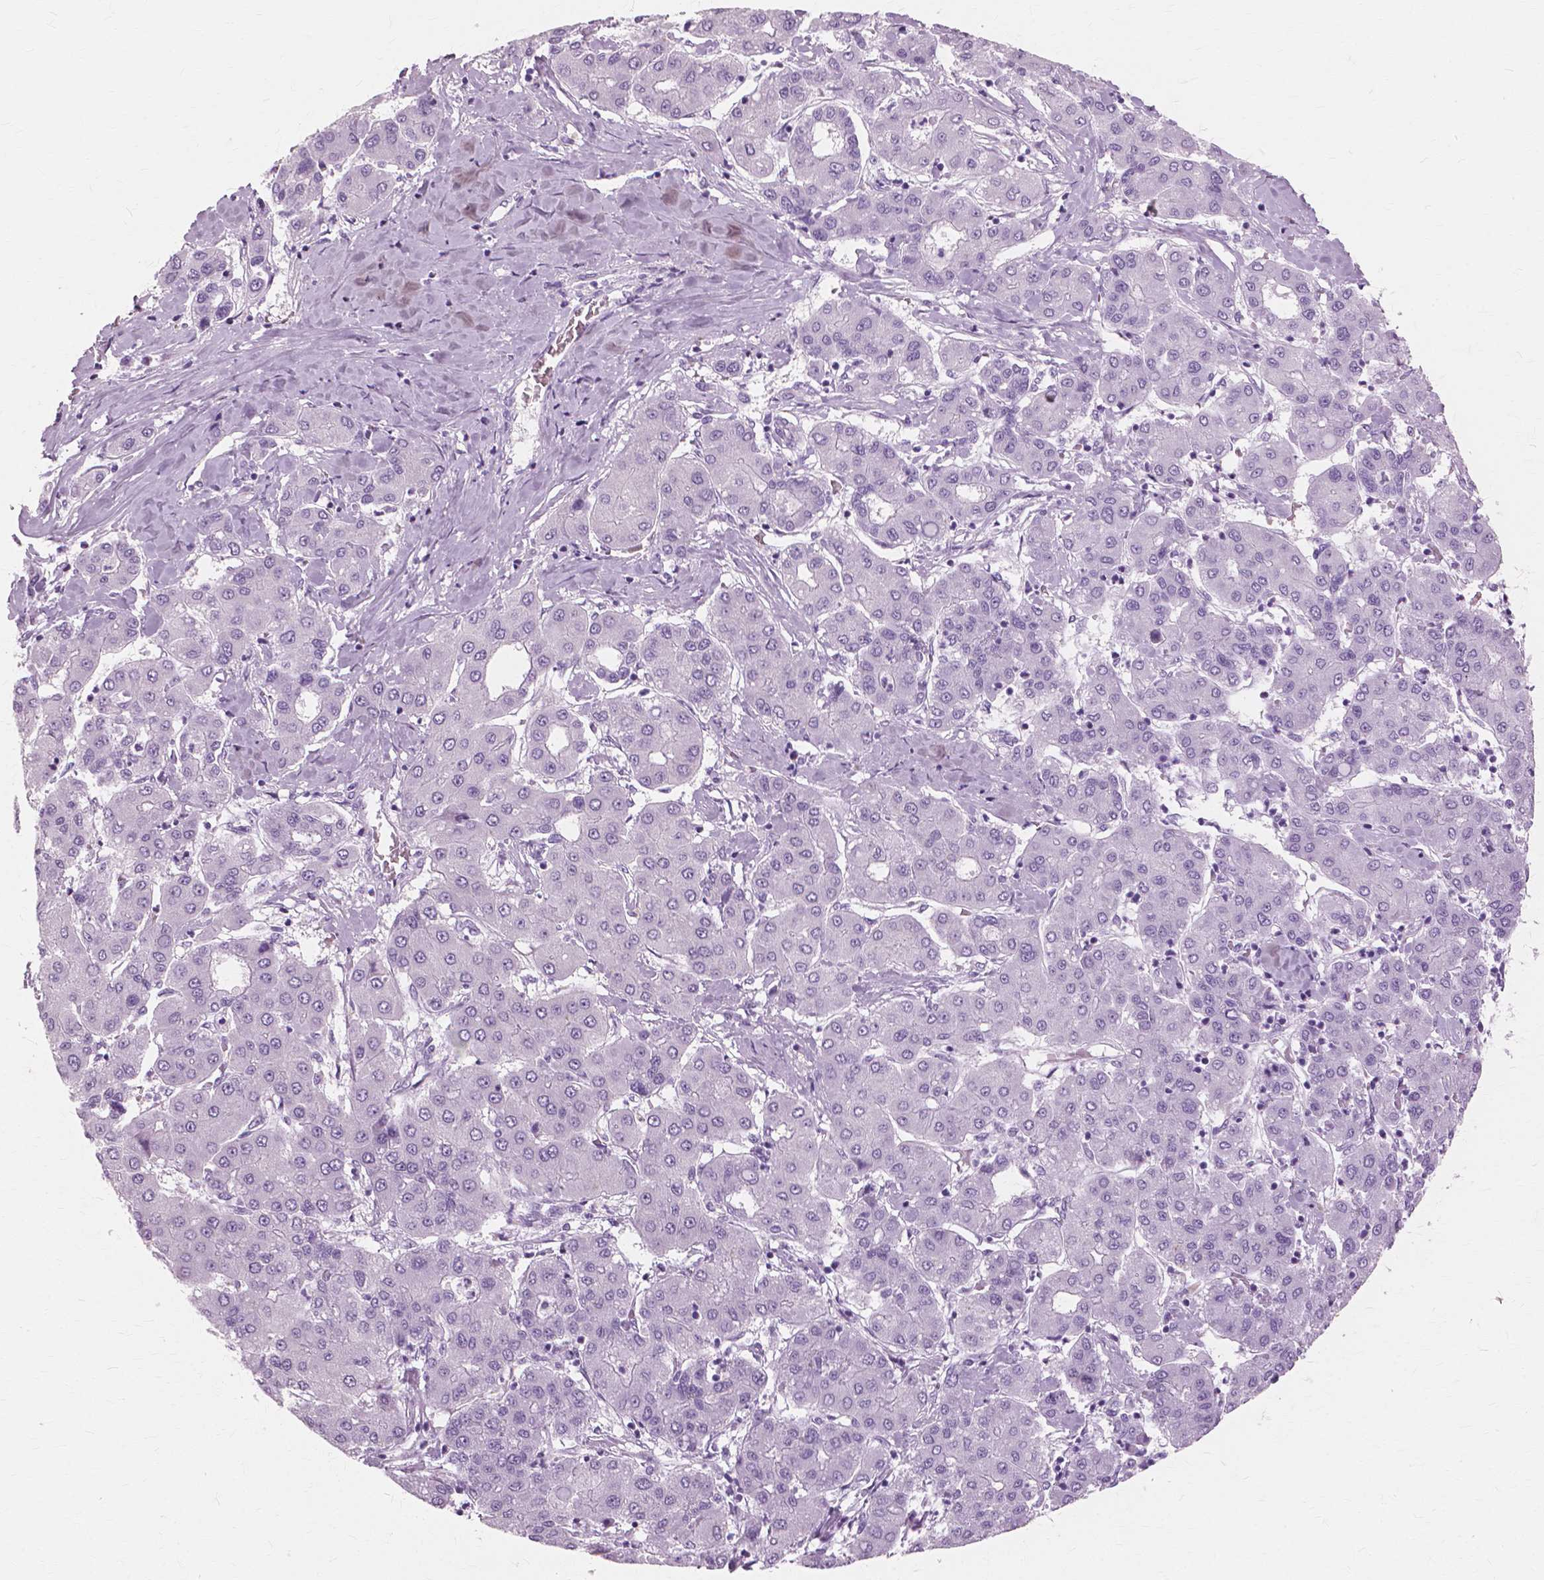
{"staining": {"intensity": "negative", "quantity": "none", "location": "none"}, "tissue": "liver cancer", "cell_type": "Tumor cells", "image_type": "cancer", "snomed": [{"axis": "morphology", "description": "Carcinoma, Hepatocellular, NOS"}, {"axis": "topography", "description": "Liver"}], "caption": "Immunohistochemistry histopathology image of liver hepatocellular carcinoma stained for a protein (brown), which demonstrates no staining in tumor cells. The staining is performed using DAB (3,3'-diaminobenzidine) brown chromogen with nuclei counter-stained in using hematoxylin.", "gene": "SFTPD", "patient": {"sex": "male", "age": 65}}